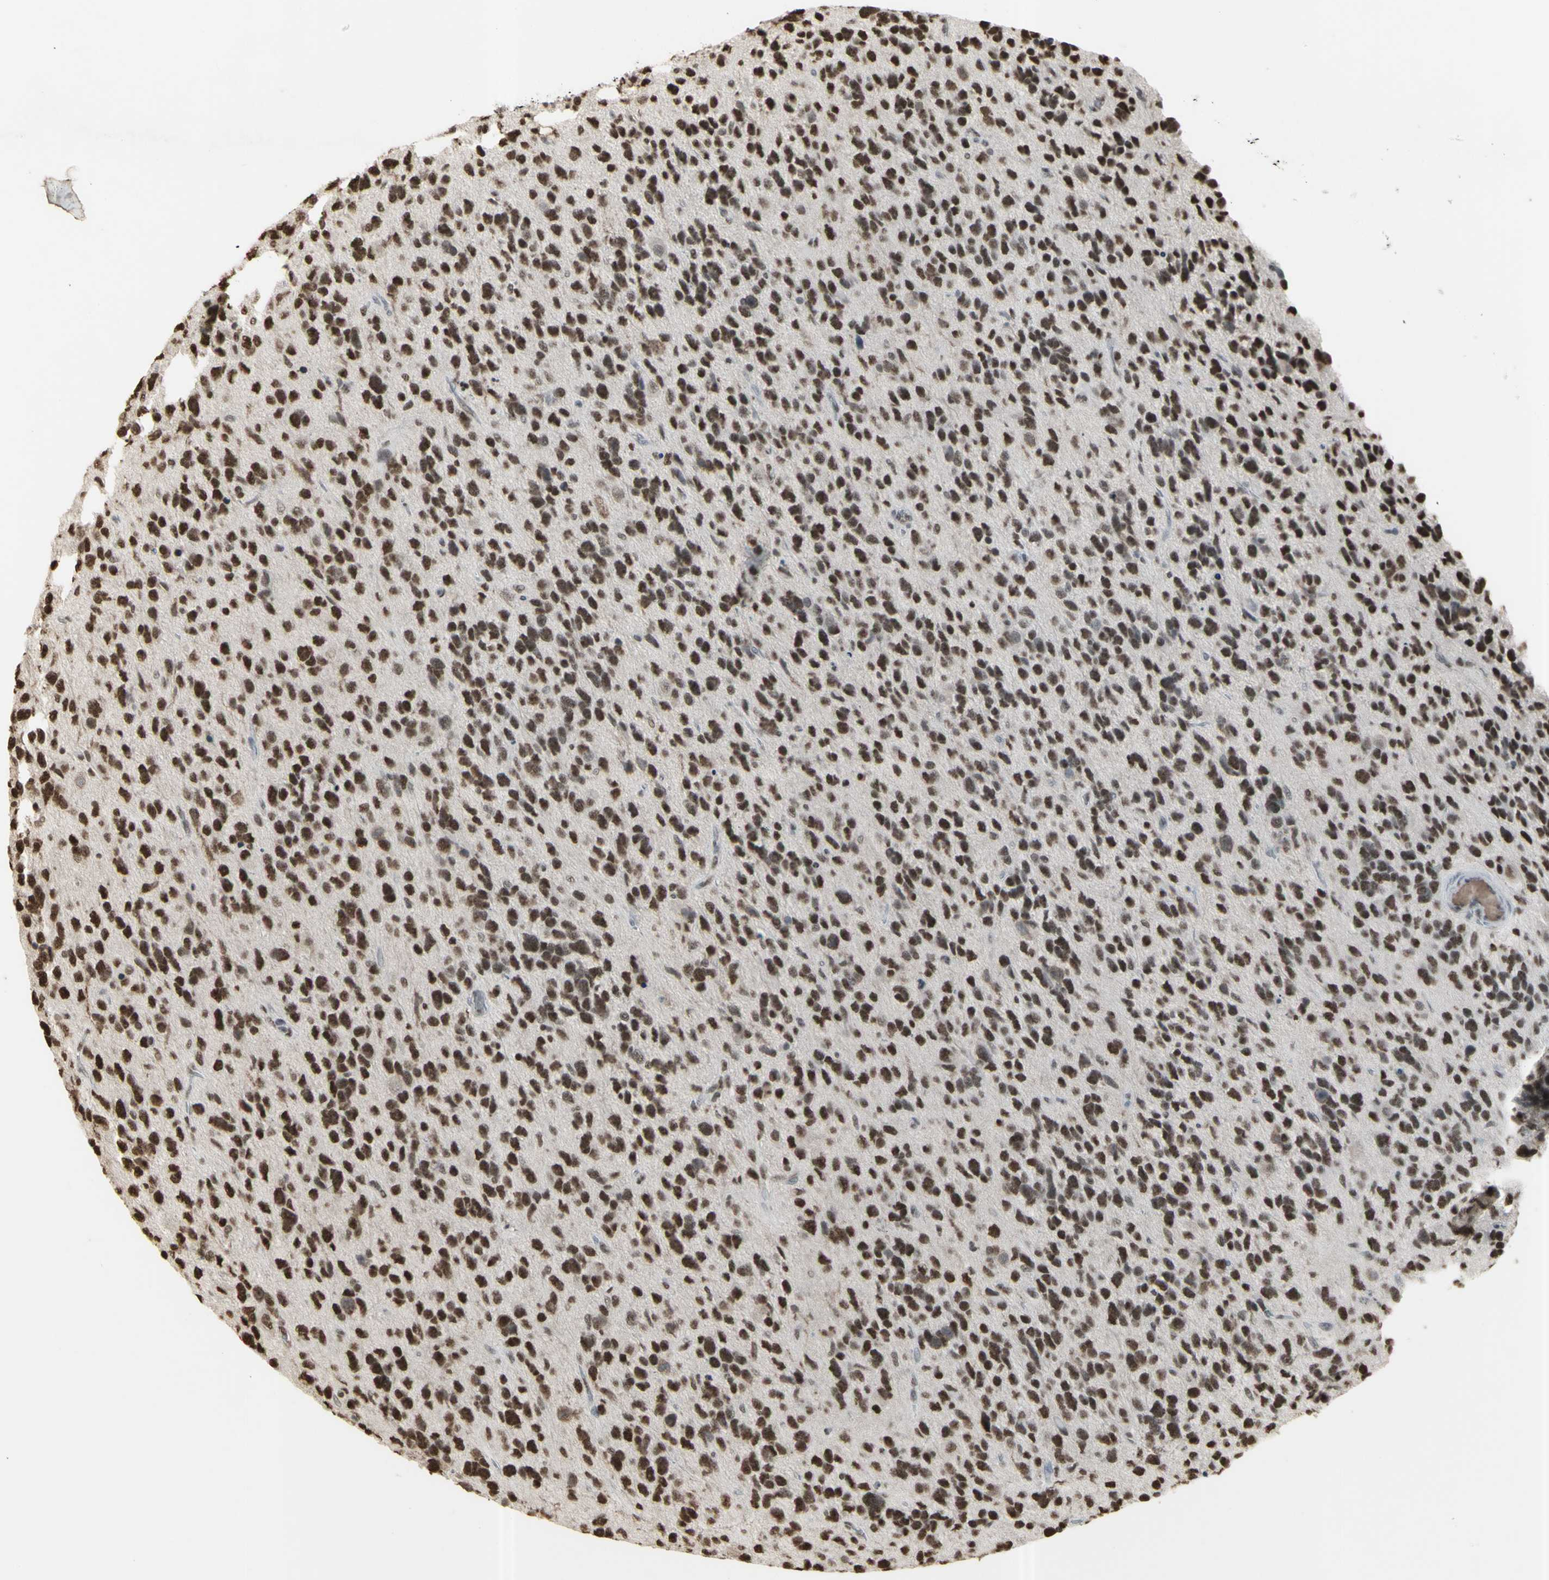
{"staining": {"intensity": "strong", "quantity": ">75%", "location": "nuclear"}, "tissue": "glioma", "cell_type": "Tumor cells", "image_type": "cancer", "snomed": [{"axis": "morphology", "description": "Glioma, malignant, High grade"}, {"axis": "topography", "description": "Brain"}], "caption": "This micrograph displays immunohistochemistry (IHC) staining of glioma, with high strong nuclear staining in approximately >75% of tumor cells.", "gene": "TRIM28", "patient": {"sex": "female", "age": 58}}